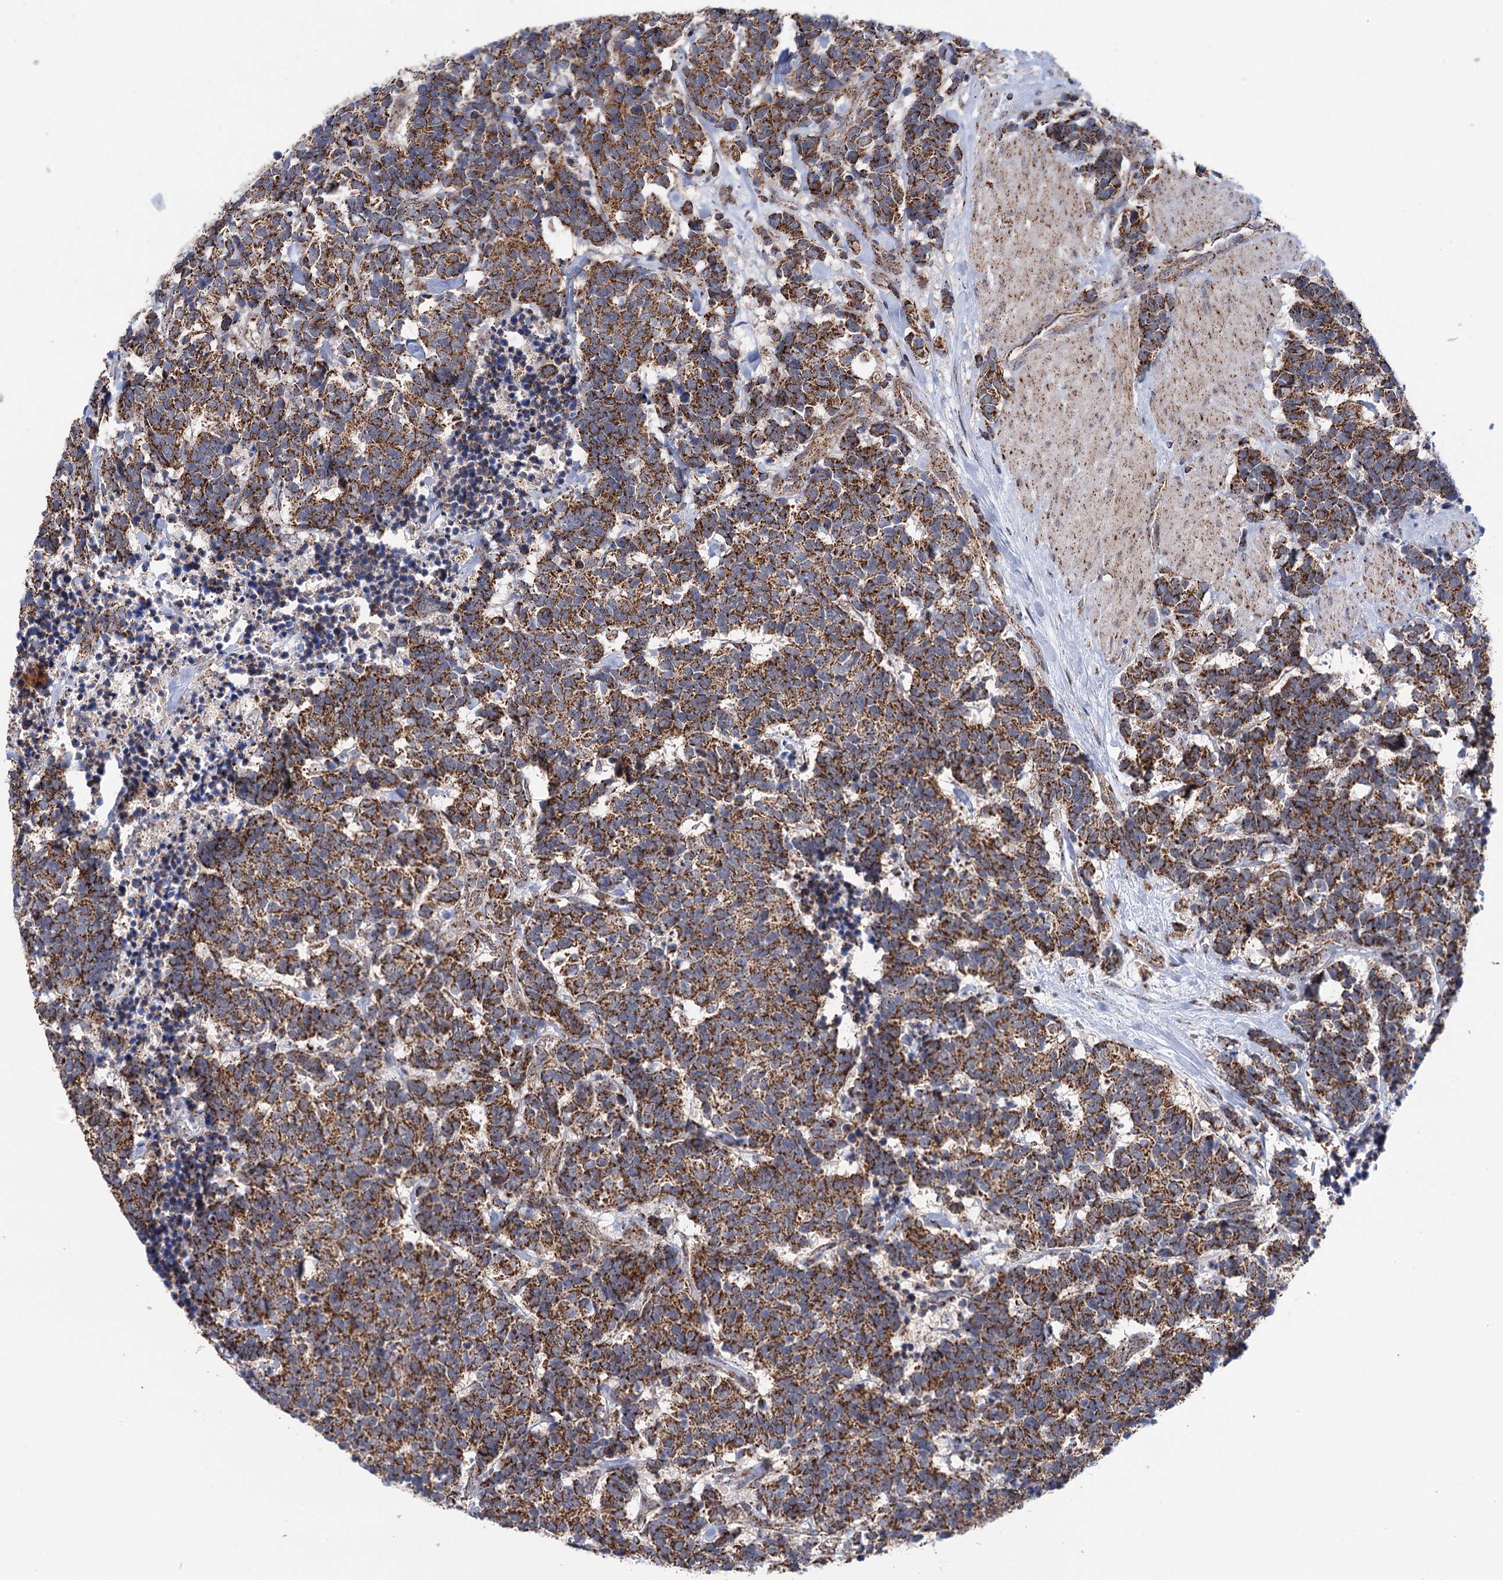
{"staining": {"intensity": "strong", "quantity": ">75%", "location": "cytoplasmic/membranous"}, "tissue": "carcinoid", "cell_type": "Tumor cells", "image_type": "cancer", "snomed": [{"axis": "morphology", "description": "Carcinoma, NOS"}, {"axis": "morphology", "description": "Carcinoid, malignant, NOS"}, {"axis": "topography", "description": "Urinary bladder"}], "caption": "Strong cytoplasmic/membranous protein positivity is present in about >75% of tumor cells in malignant carcinoid. The protein is shown in brown color, while the nuclei are stained blue.", "gene": "SUCLA2", "patient": {"sex": "male", "age": 57}}